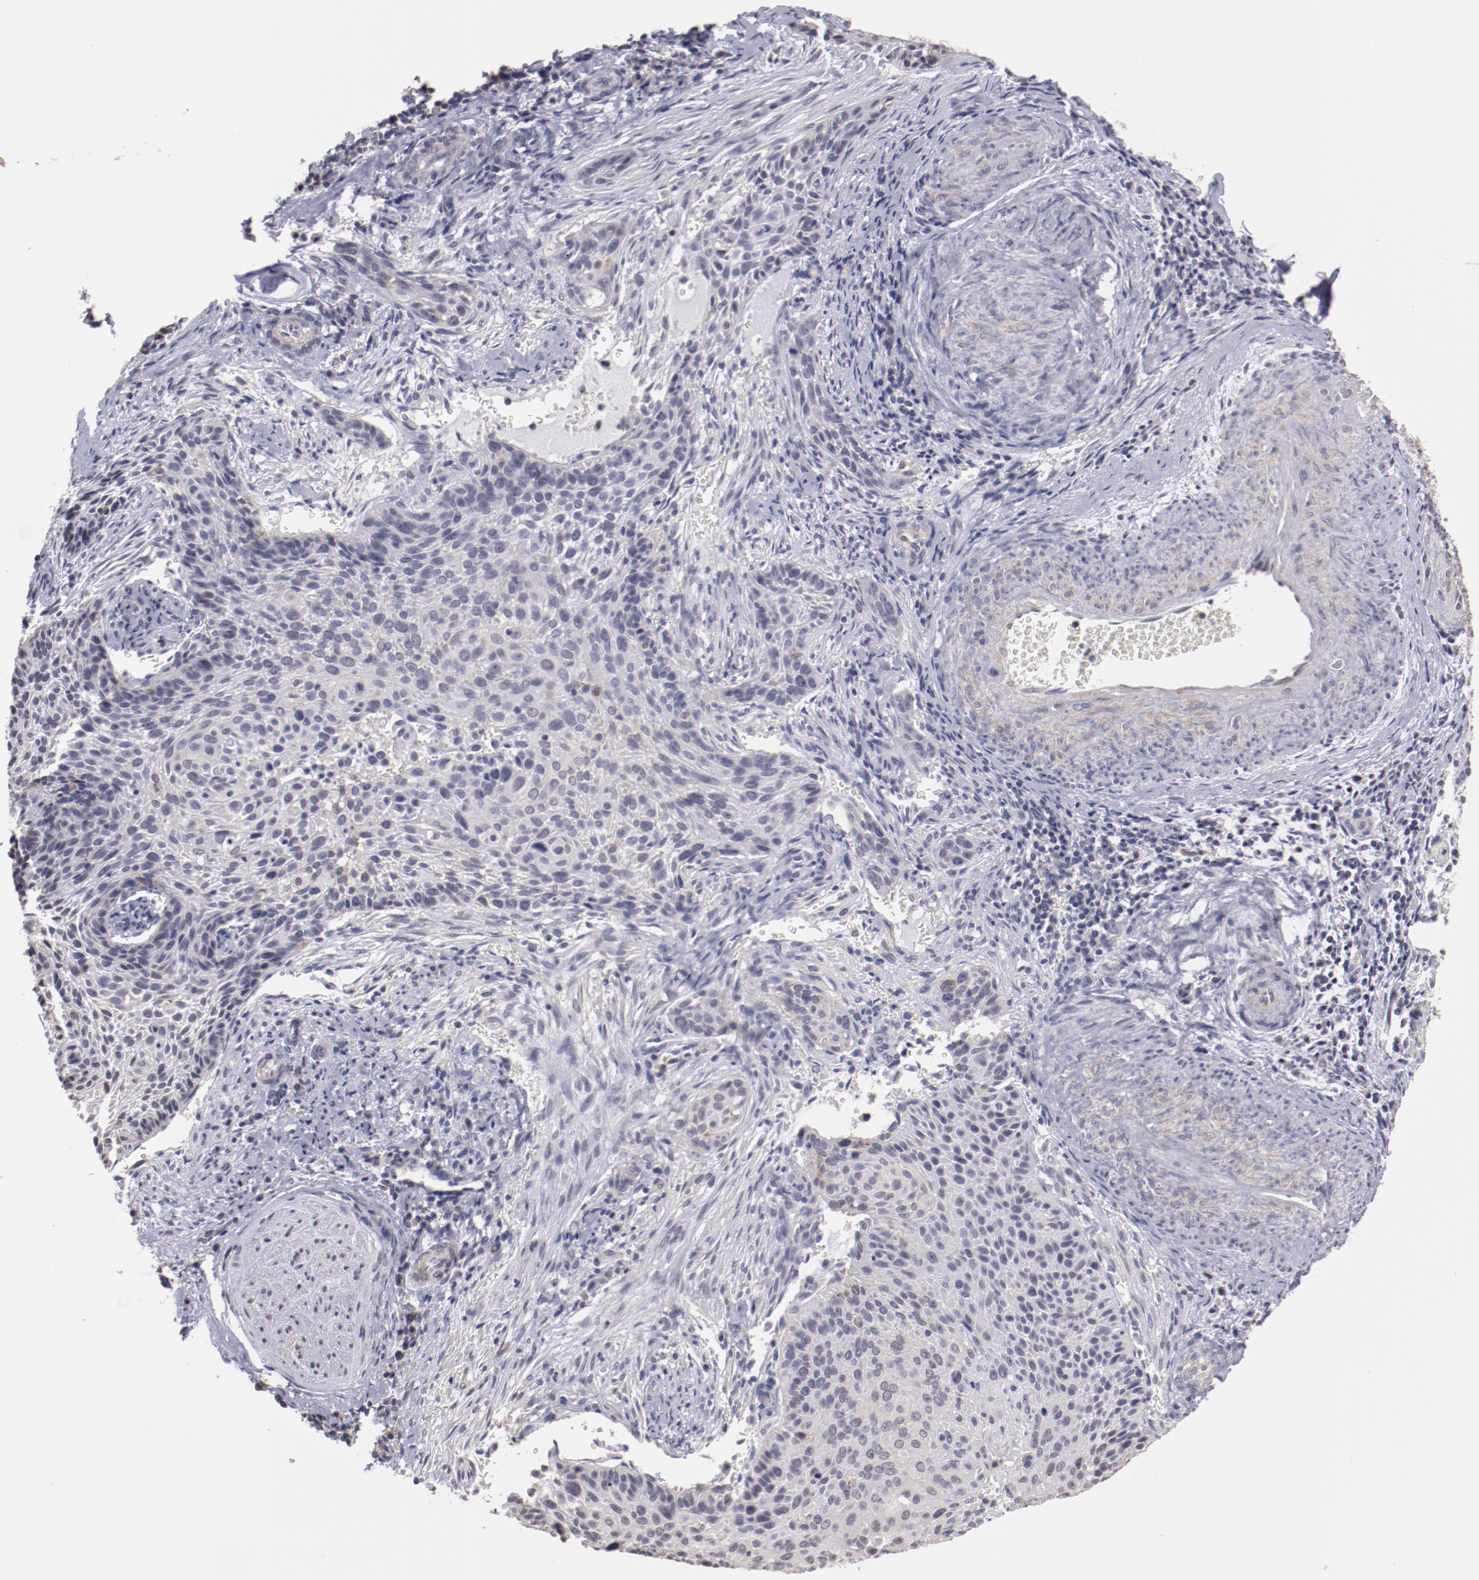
{"staining": {"intensity": "weak", "quantity": "<25%", "location": "nuclear"}, "tissue": "cervical cancer", "cell_type": "Tumor cells", "image_type": "cancer", "snomed": [{"axis": "morphology", "description": "Squamous cell carcinoma, NOS"}, {"axis": "topography", "description": "Cervix"}], "caption": "Micrograph shows no protein expression in tumor cells of squamous cell carcinoma (cervical) tissue.", "gene": "NRXN3", "patient": {"sex": "female", "age": 33}}